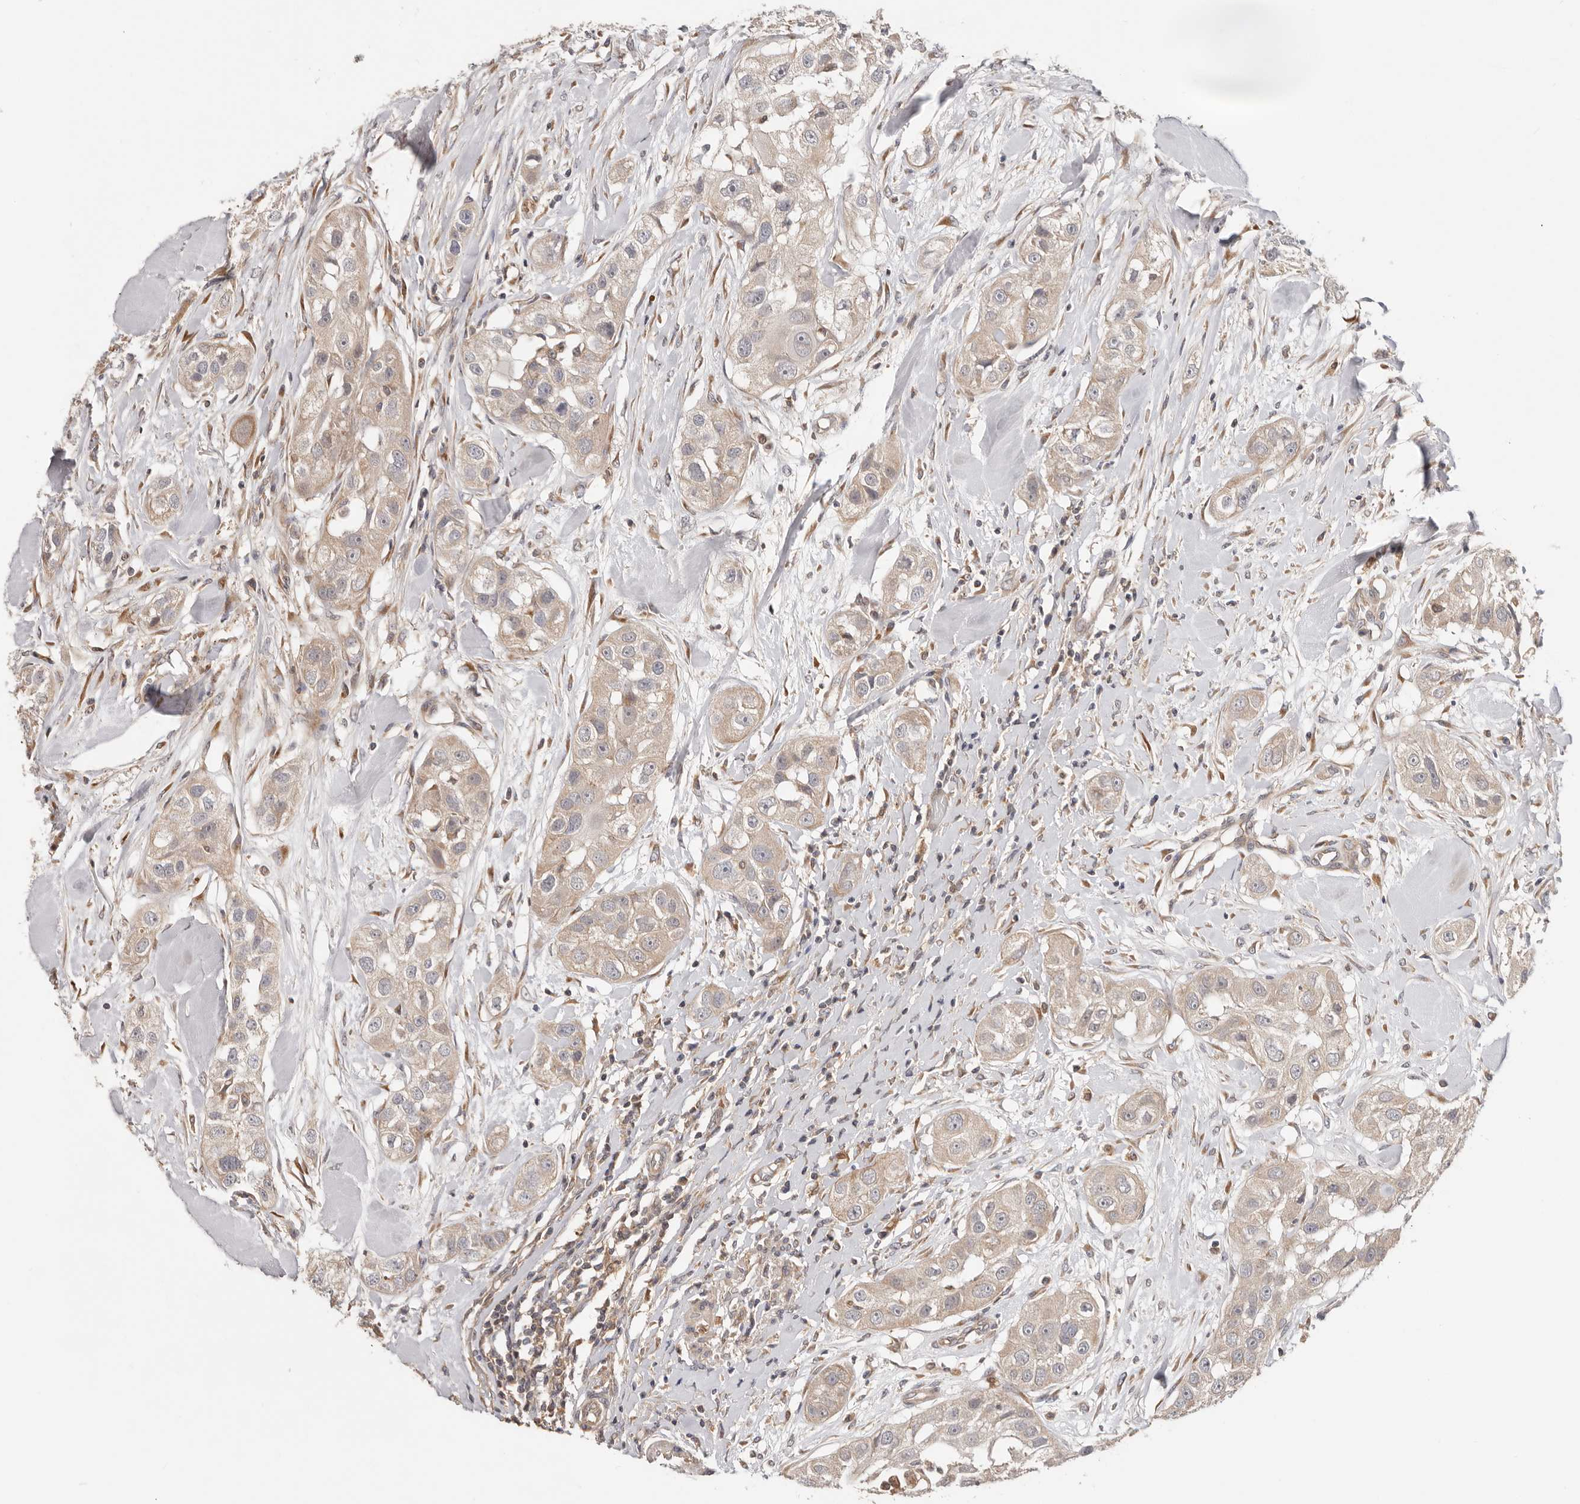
{"staining": {"intensity": "negative", "quantity": "none", "location": "none"}, "tissue": "head and neck cancer", "cell_type": "Tumor cells", "image_type": "cancer", "snomed": [{"axis": "morphology", "description": "Normal tissue, NOS"}, {"axis": "morphology", "description": "Squamous cell carcinoma, NOS"}, {"axis": "topography", "description": "Skeletal muscle"}, {"axis": "topography", "description": "Head-Neck"}], "caption": "Immunohistochemical staining of human head and neck cancer reveals no significant staining in tumor cells. (DAB immunohistochemistry (IHC), high magnification).", "gene": "LRP6", "patient": {"sex": "male", "age": 51}}